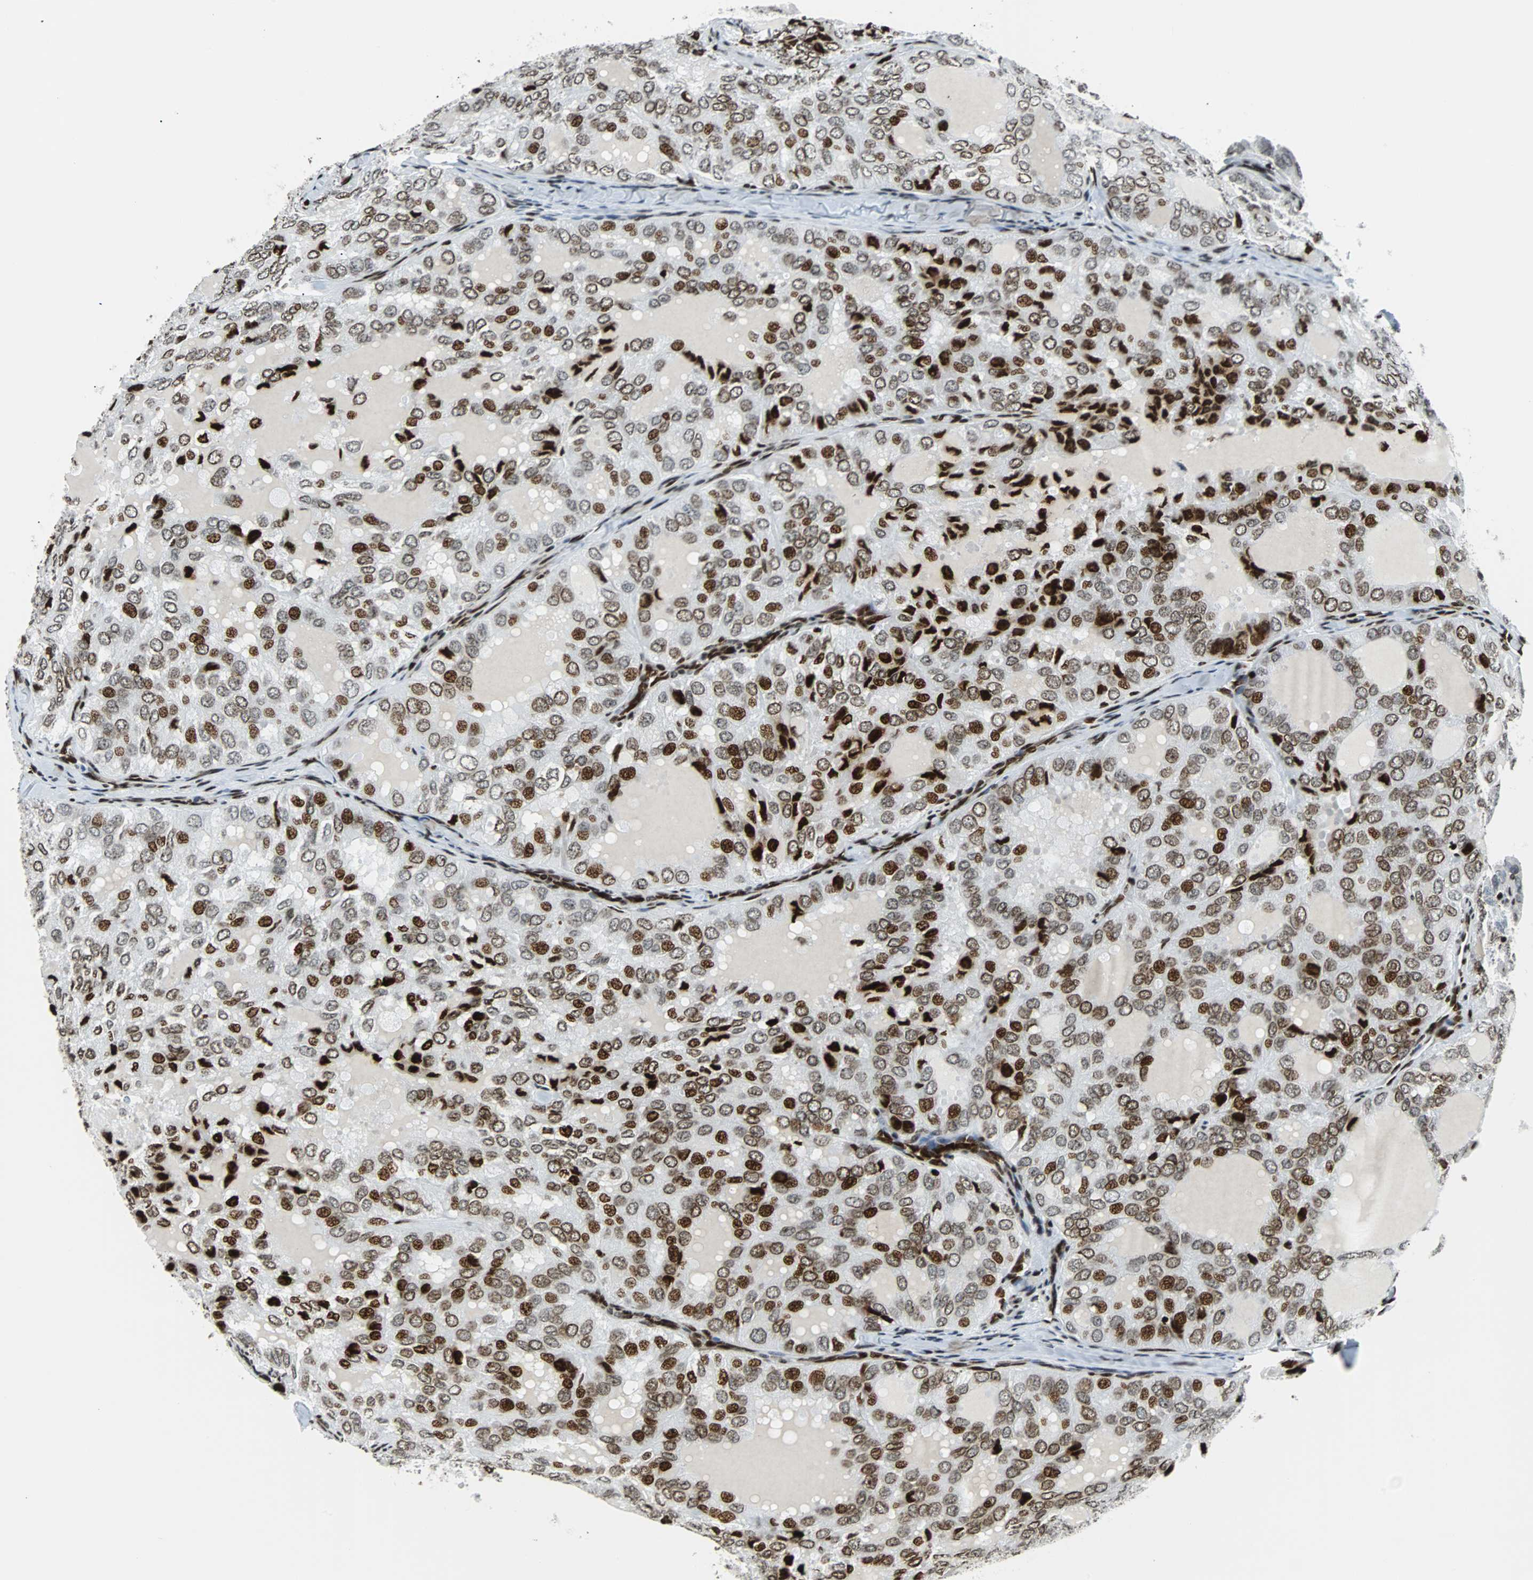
{"staining": {"intensity": "strong", "quantity": ">75%", "location": "nuclear"}, "tissue": "thyroid cancer", "cell_type": "Tumor cells", "image_type": "cancer", "snomed": [{"axis": "morphology", "description": "Follicular adenoma carcinoma, NOS"}, {"axis": "topography", "description": "Thyroid gland"}], "caption": "Thyroid cancer (follicular adenoma carcinoma) tissue exhibits strong nuclear expression in about >75% of tumor cells The staining was performed using DAB (3,3'-diaminobenzidine) to visualize the protein expression in brown, while the nuclei were stained in blue with hematoxylin (Magnification: 20x).", "gene": "ZNF131", "patient": {"sex": "male", "age": 75}}